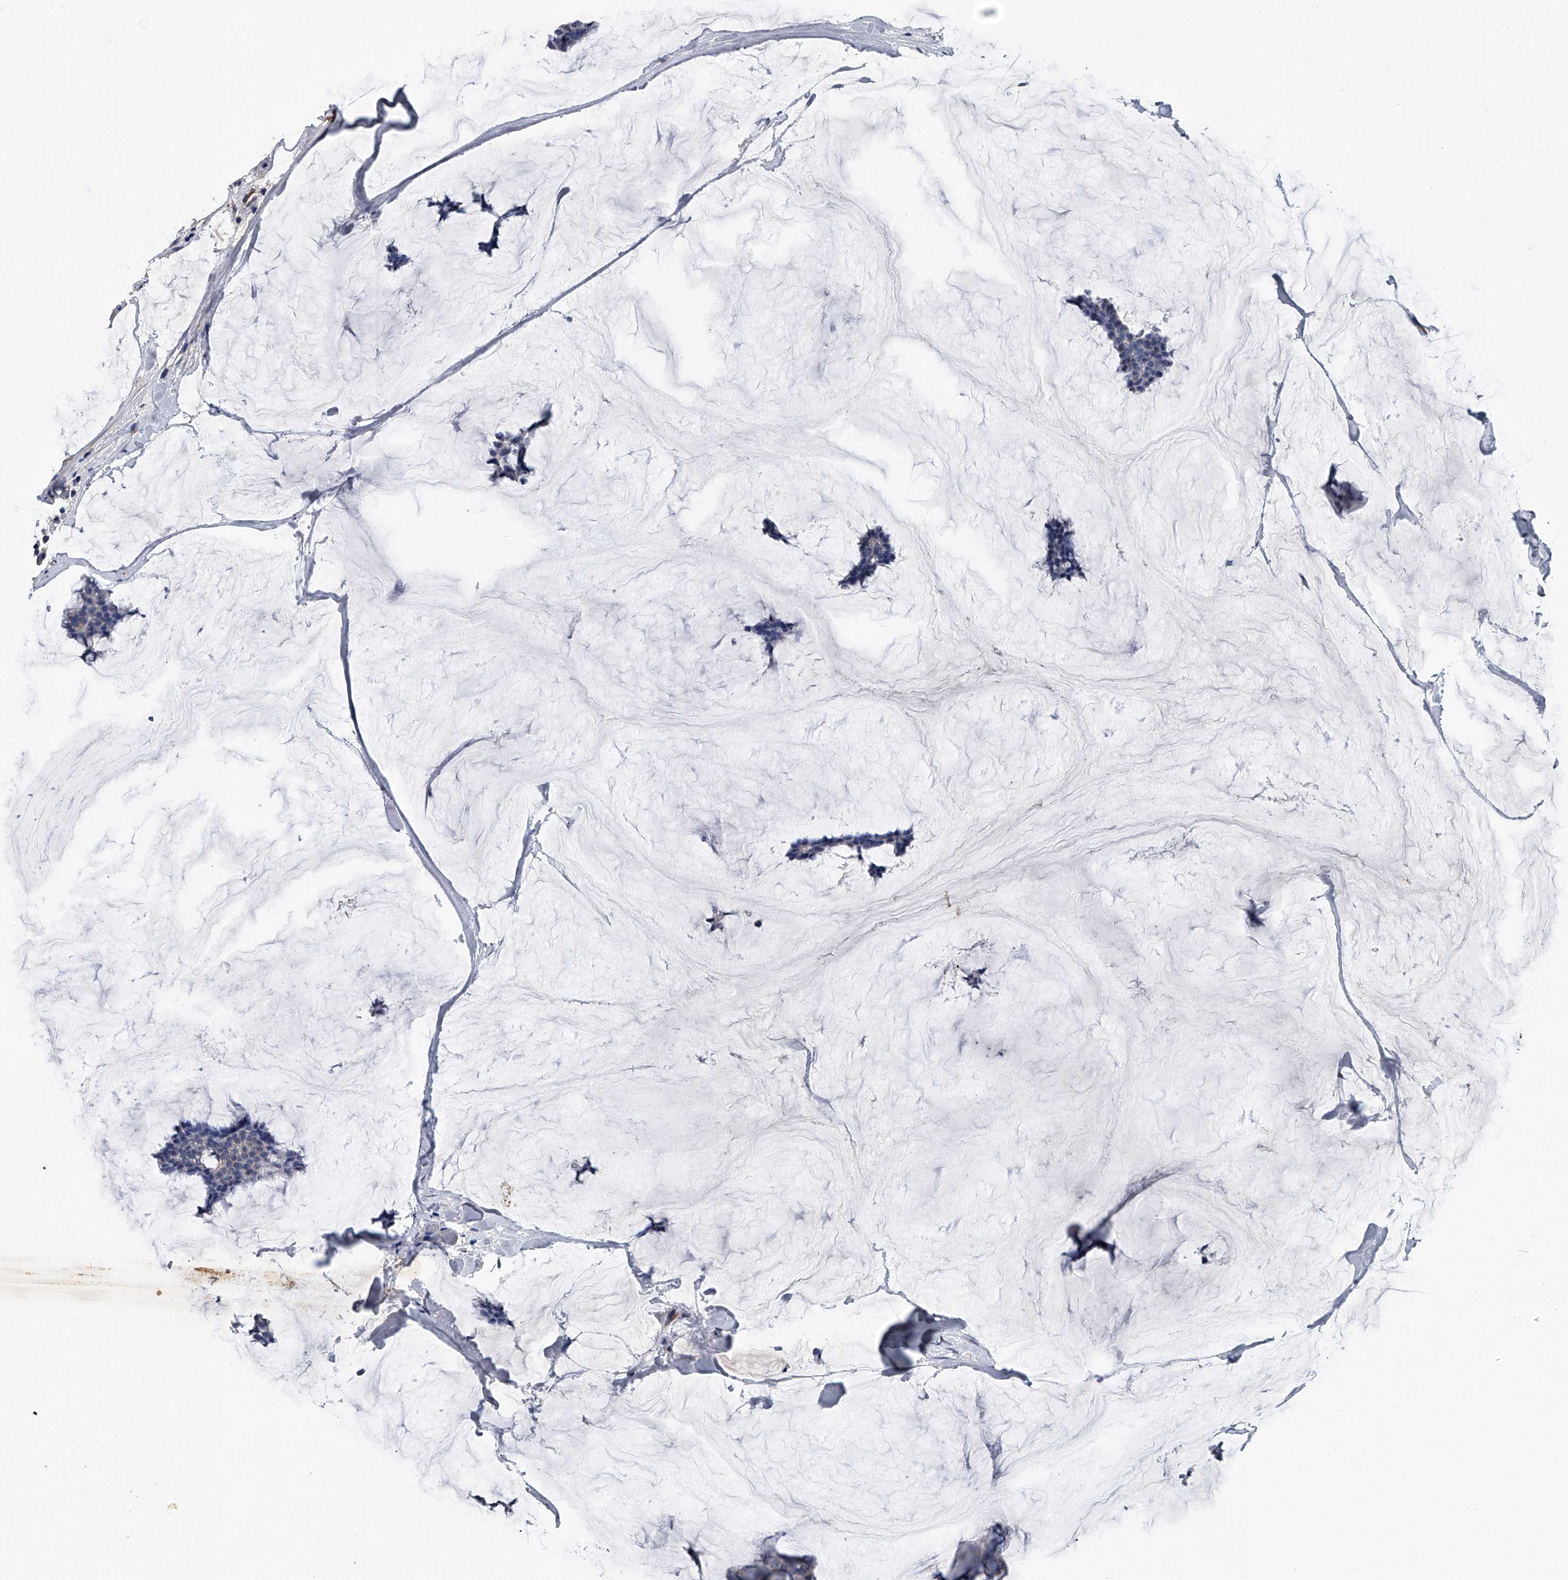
{"staining": {"intensity": "negative", "quantity": "none", "location": "none"}, "tissue": "breast cancer", "cell_type": "Tumor cells", "image_type": "cancer", "snomed": [{"axis": "morphology", "description": "Duct carcinoma"}, {"axis": "topography", "description": "Breast"}], "caption": "This is an immunohistochemistry image of breast cancer. There is no expression in tumor cells.", "gene": "ABCG1", "patient": {"sex": "female", "age": 93}}